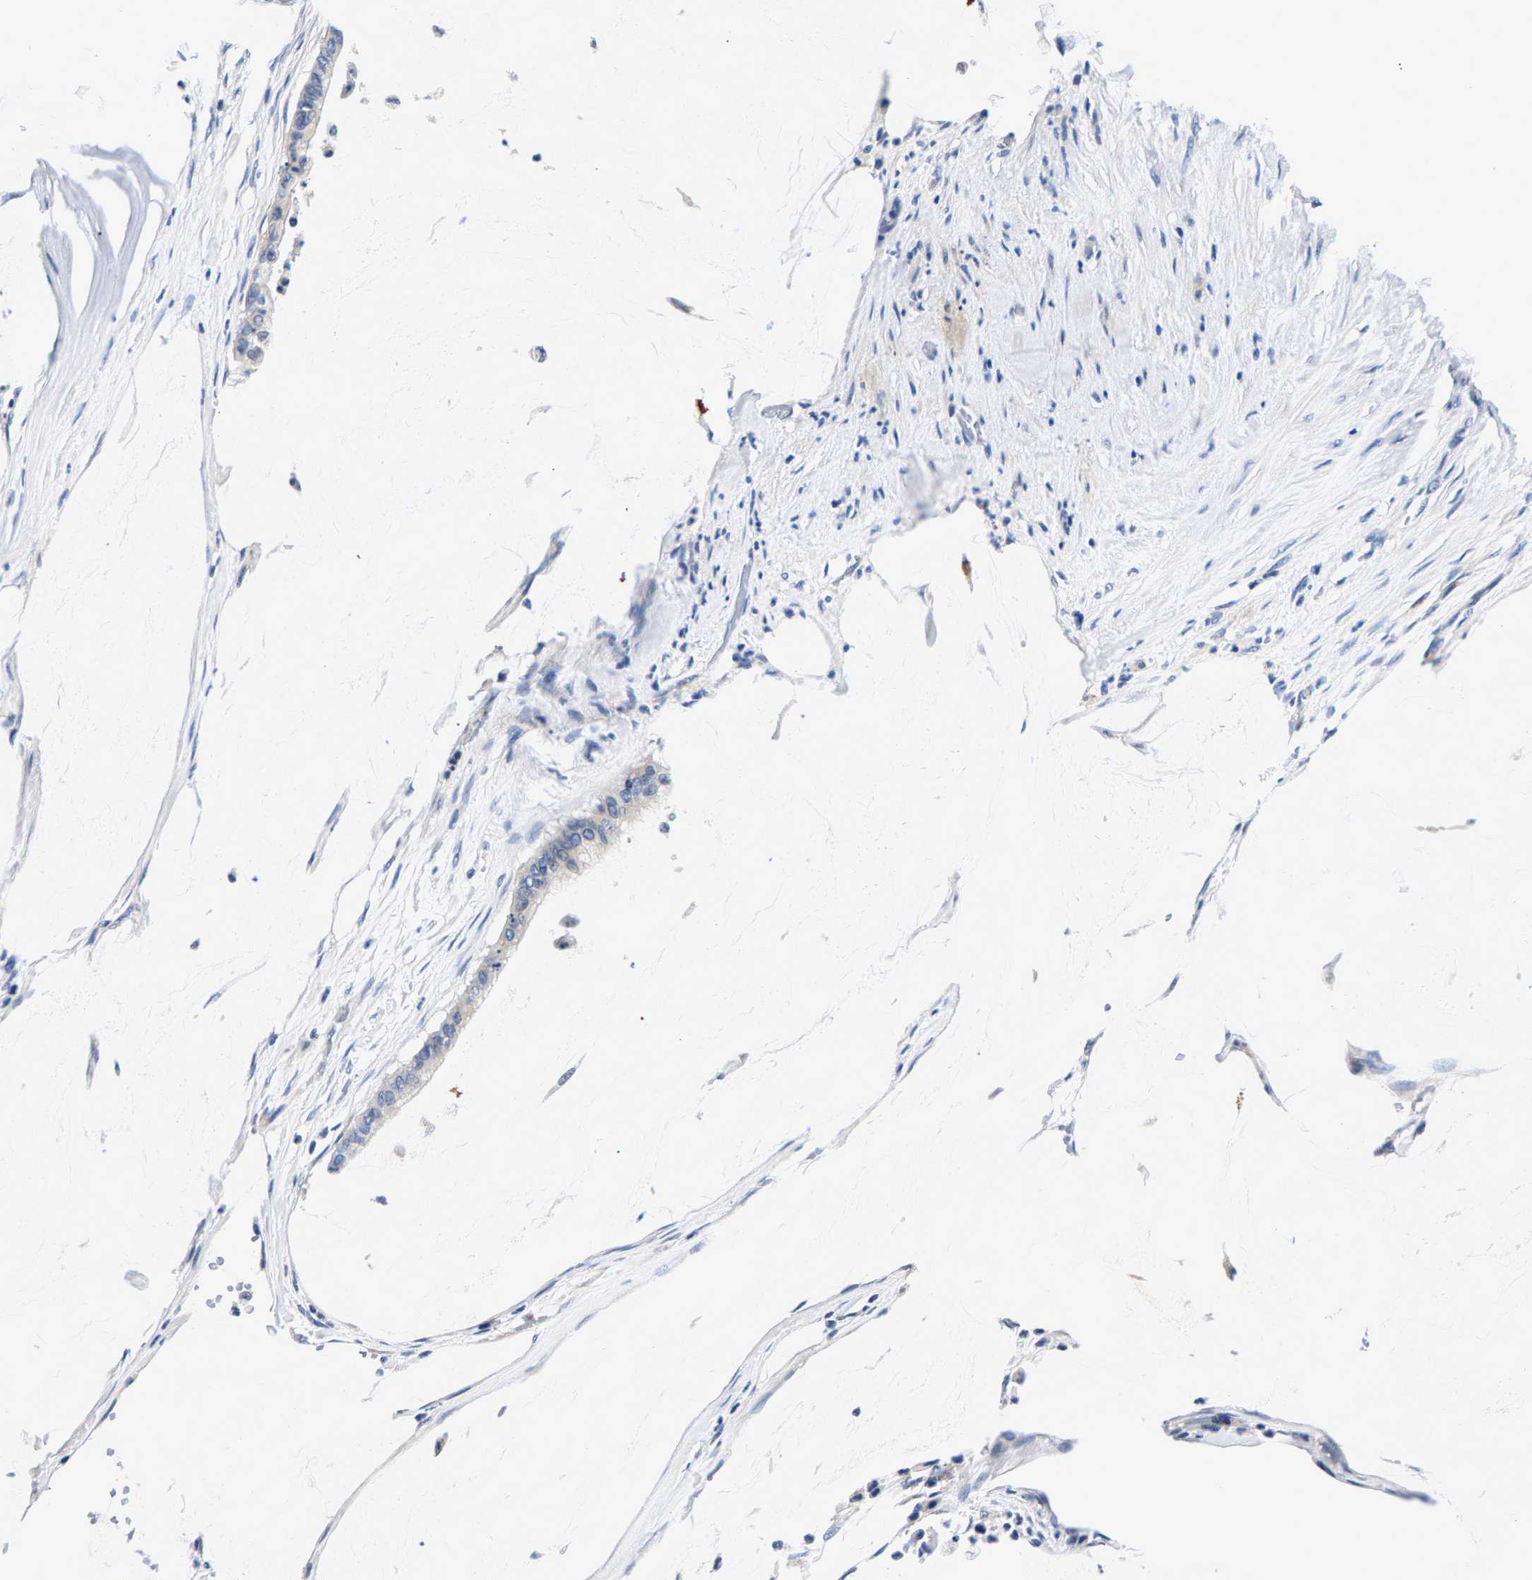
{"staining": {"intensity": "negative", "quantity": "none", "location": "none"}, "tissue": "pancreatic cancer", "cell_type": "Tumor cells", "image_type": "cancer", "snomed": [{"axis": "morphology", "description": "Adenocarcinoma, NOS"}, {"axis": "topography", "description": "Pancreas"}], "caption": "There is no significant staining in tumor cells of pancreatic adenocarcinoma.", "gene": "P2RY4", "patient": {"sex": "male", "age": 41}}